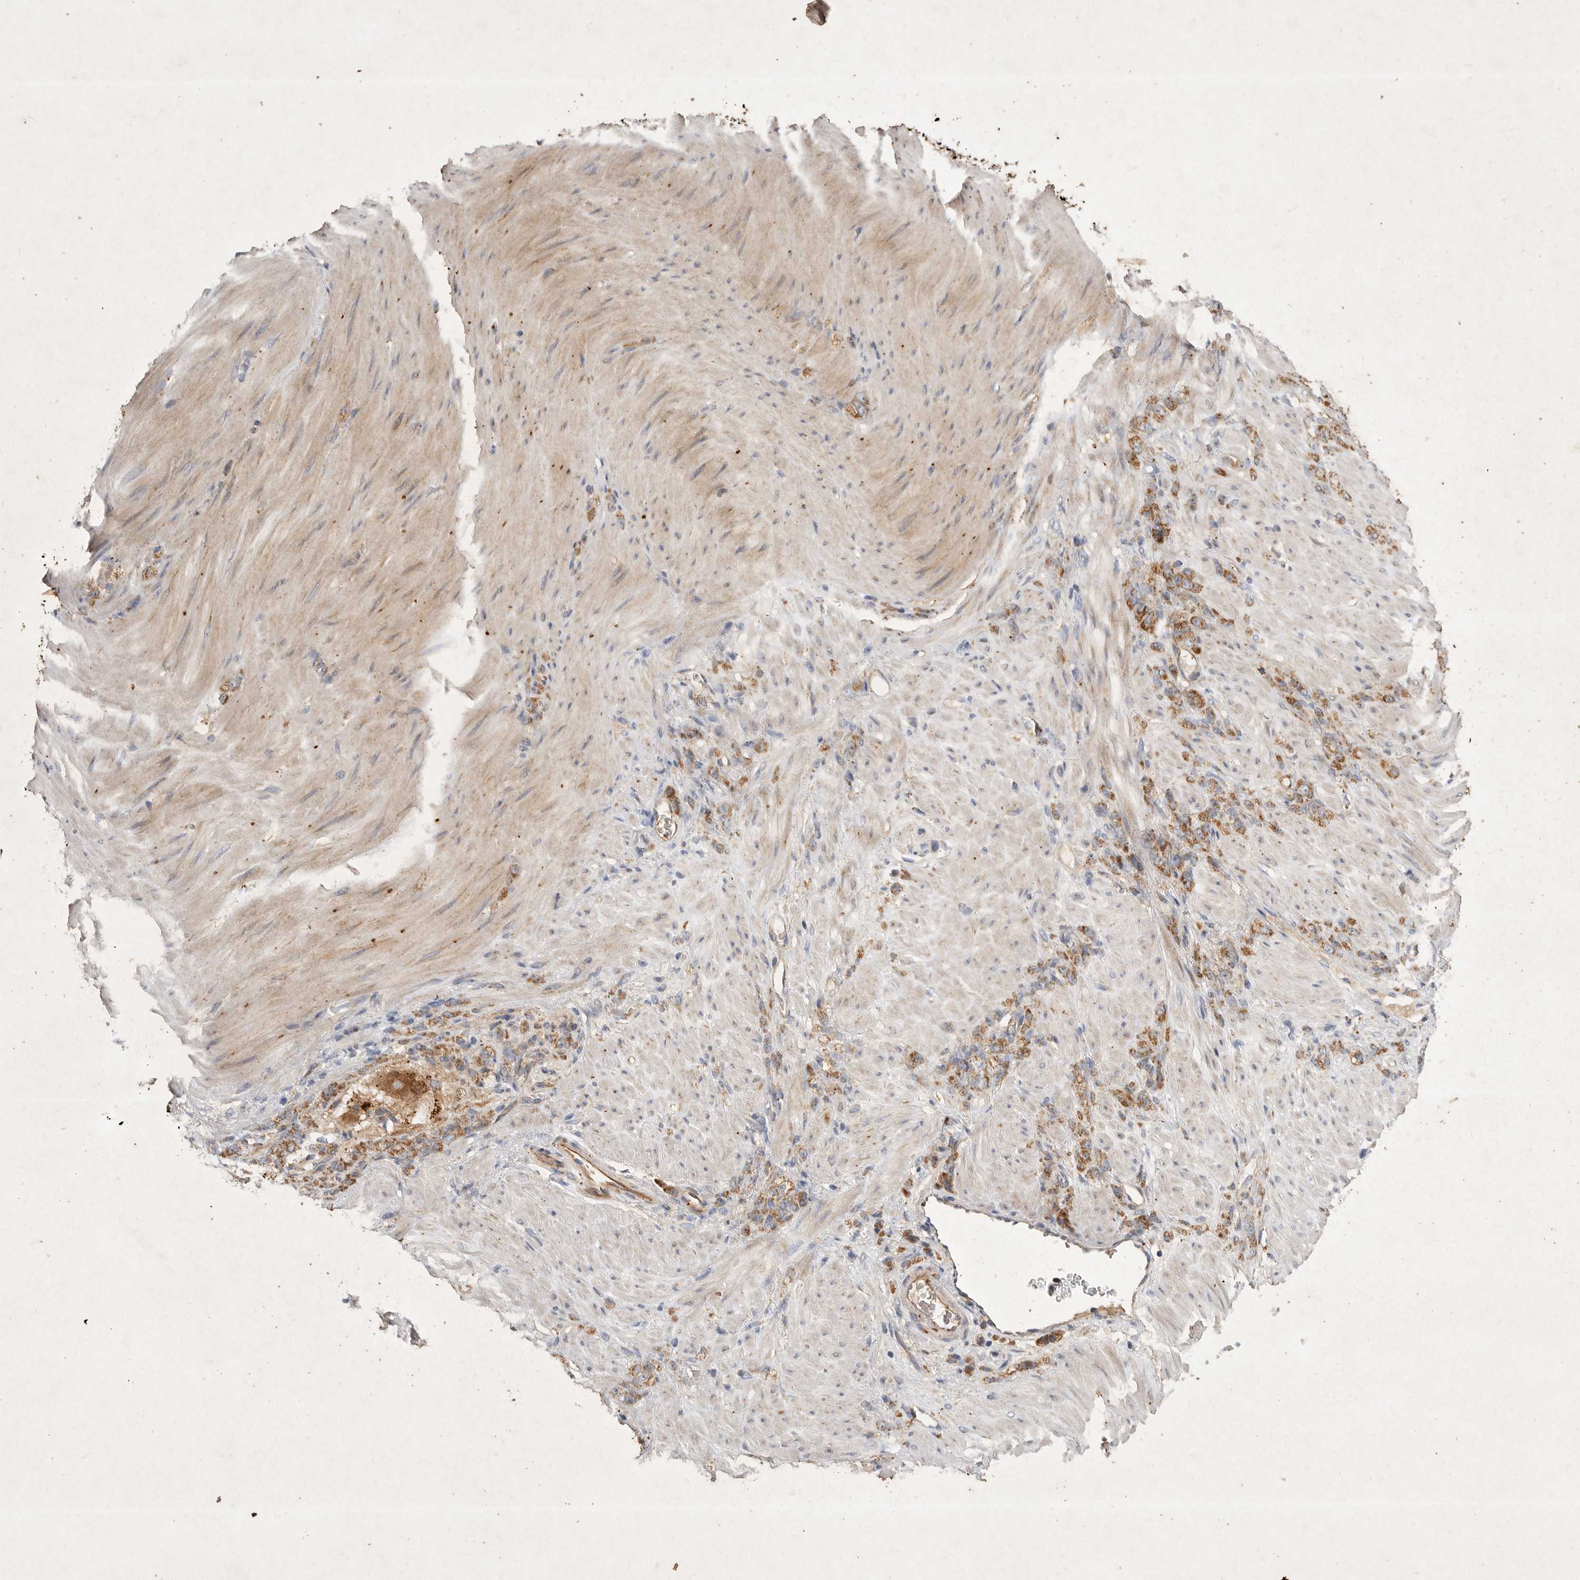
{"staining": {"intensity": "moderate", "quantity": ">75%", "location": "cytoplasmic/membranous"}, "tissue": "stomach cancer", "cell_type": "Tumor cells", "image_type": "cancer", "snomed": [{"axis": "morphology", "description": "Normal tissue, NOS"}, {"axis": "morphology", "description": "Adenocarcinoma, NOS"}, {"axis": "topography", "description": "Stomach"}], "caption": "IHC photomicrograph of human stomach adenocarcinoma stained for a protein (brown), which displays medium levels of moderate cytoplasmic/membranous positivity in approximately >75% of tumor cells.", "gene": "MRPL41", "patient": {"sex": "male", "age": 82}}